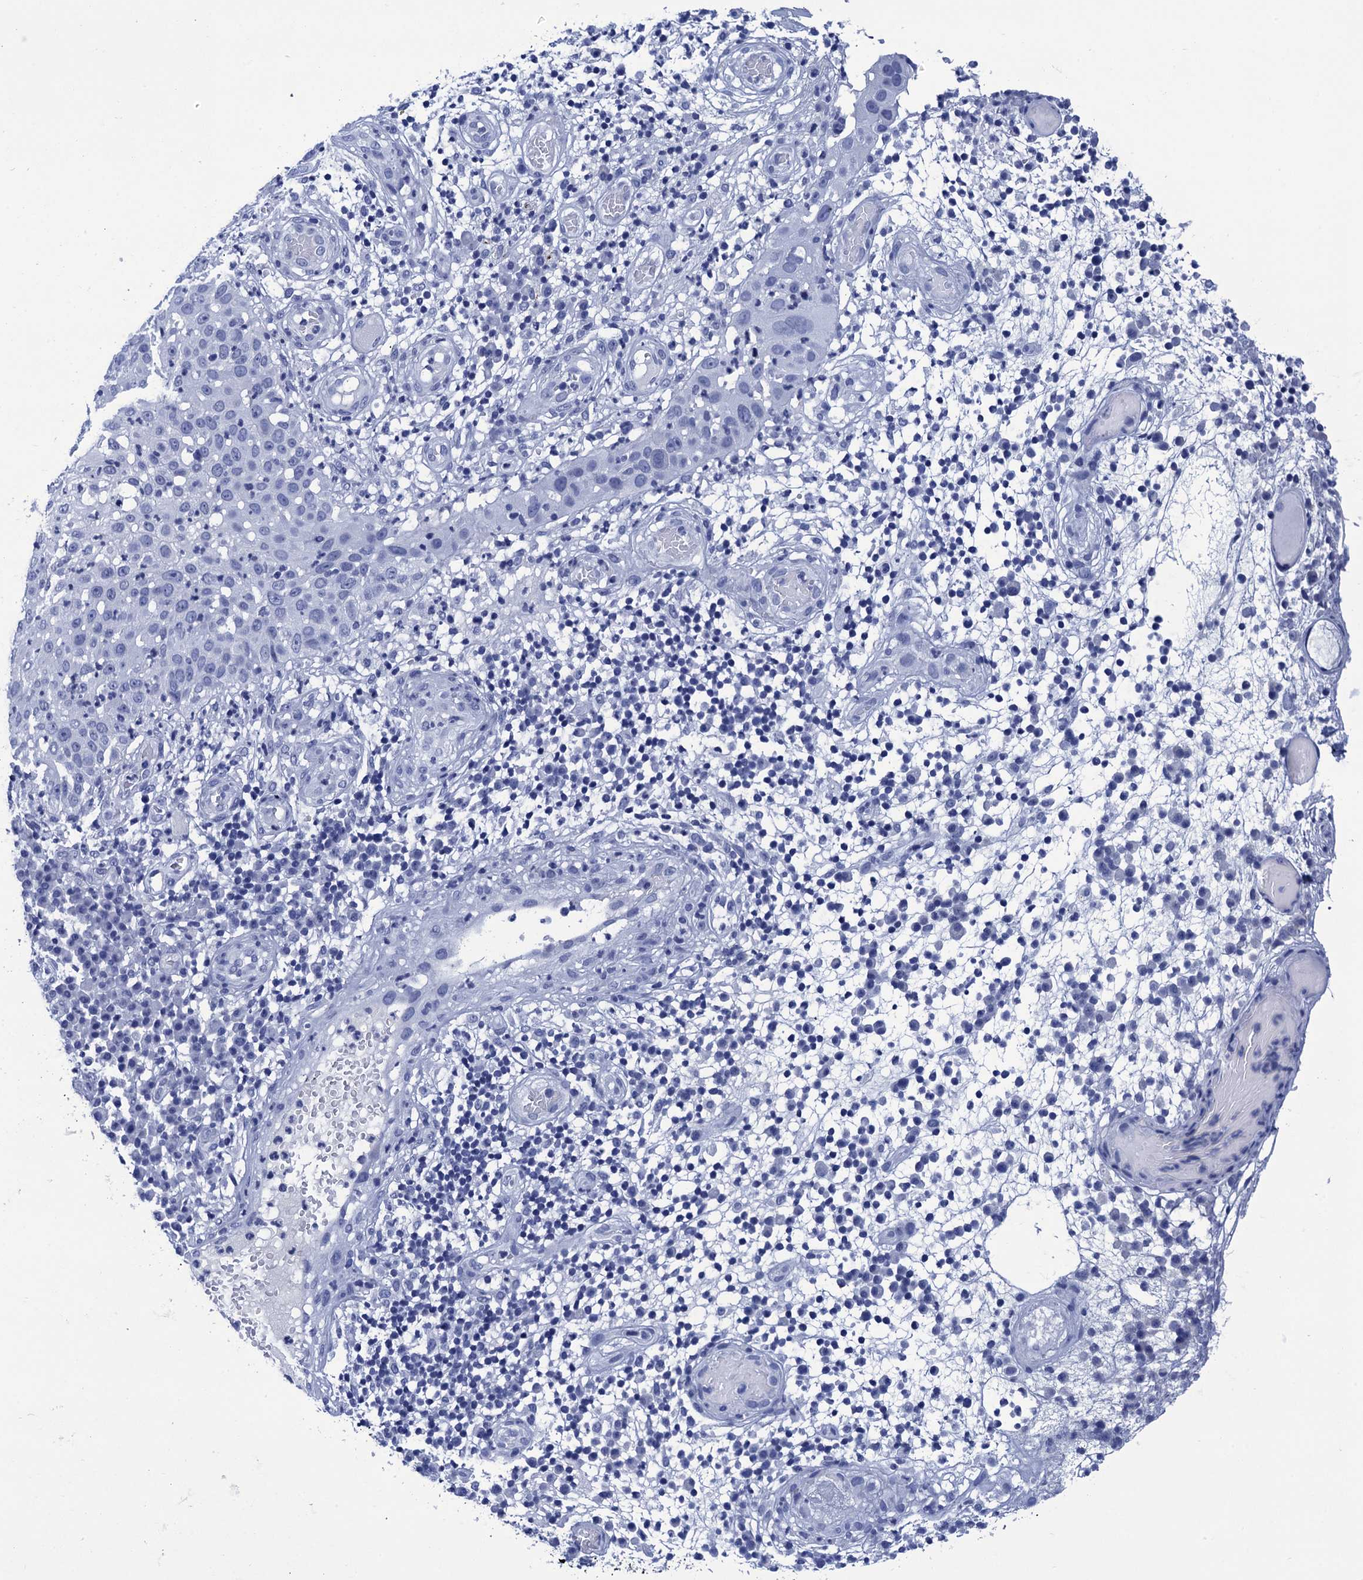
{"staining": {"intensity": "negative", "quantity": "none", "location": "none"}, "tissue": "skin cancer", "cell_type": "Tumor cells", "image_type": "cancer", "snomed": [{"axis": "morphology", "description": "Squamous cell carcinoma, NOS"}, {"axis": "topography", "description": "Skin"}], "caption": "This is a photomicrograph of IHC staining of skin cancer, which shows no expression in tumor cells.", "gene": "METTL25", "patient": {"sex": "female", "age": 44}}